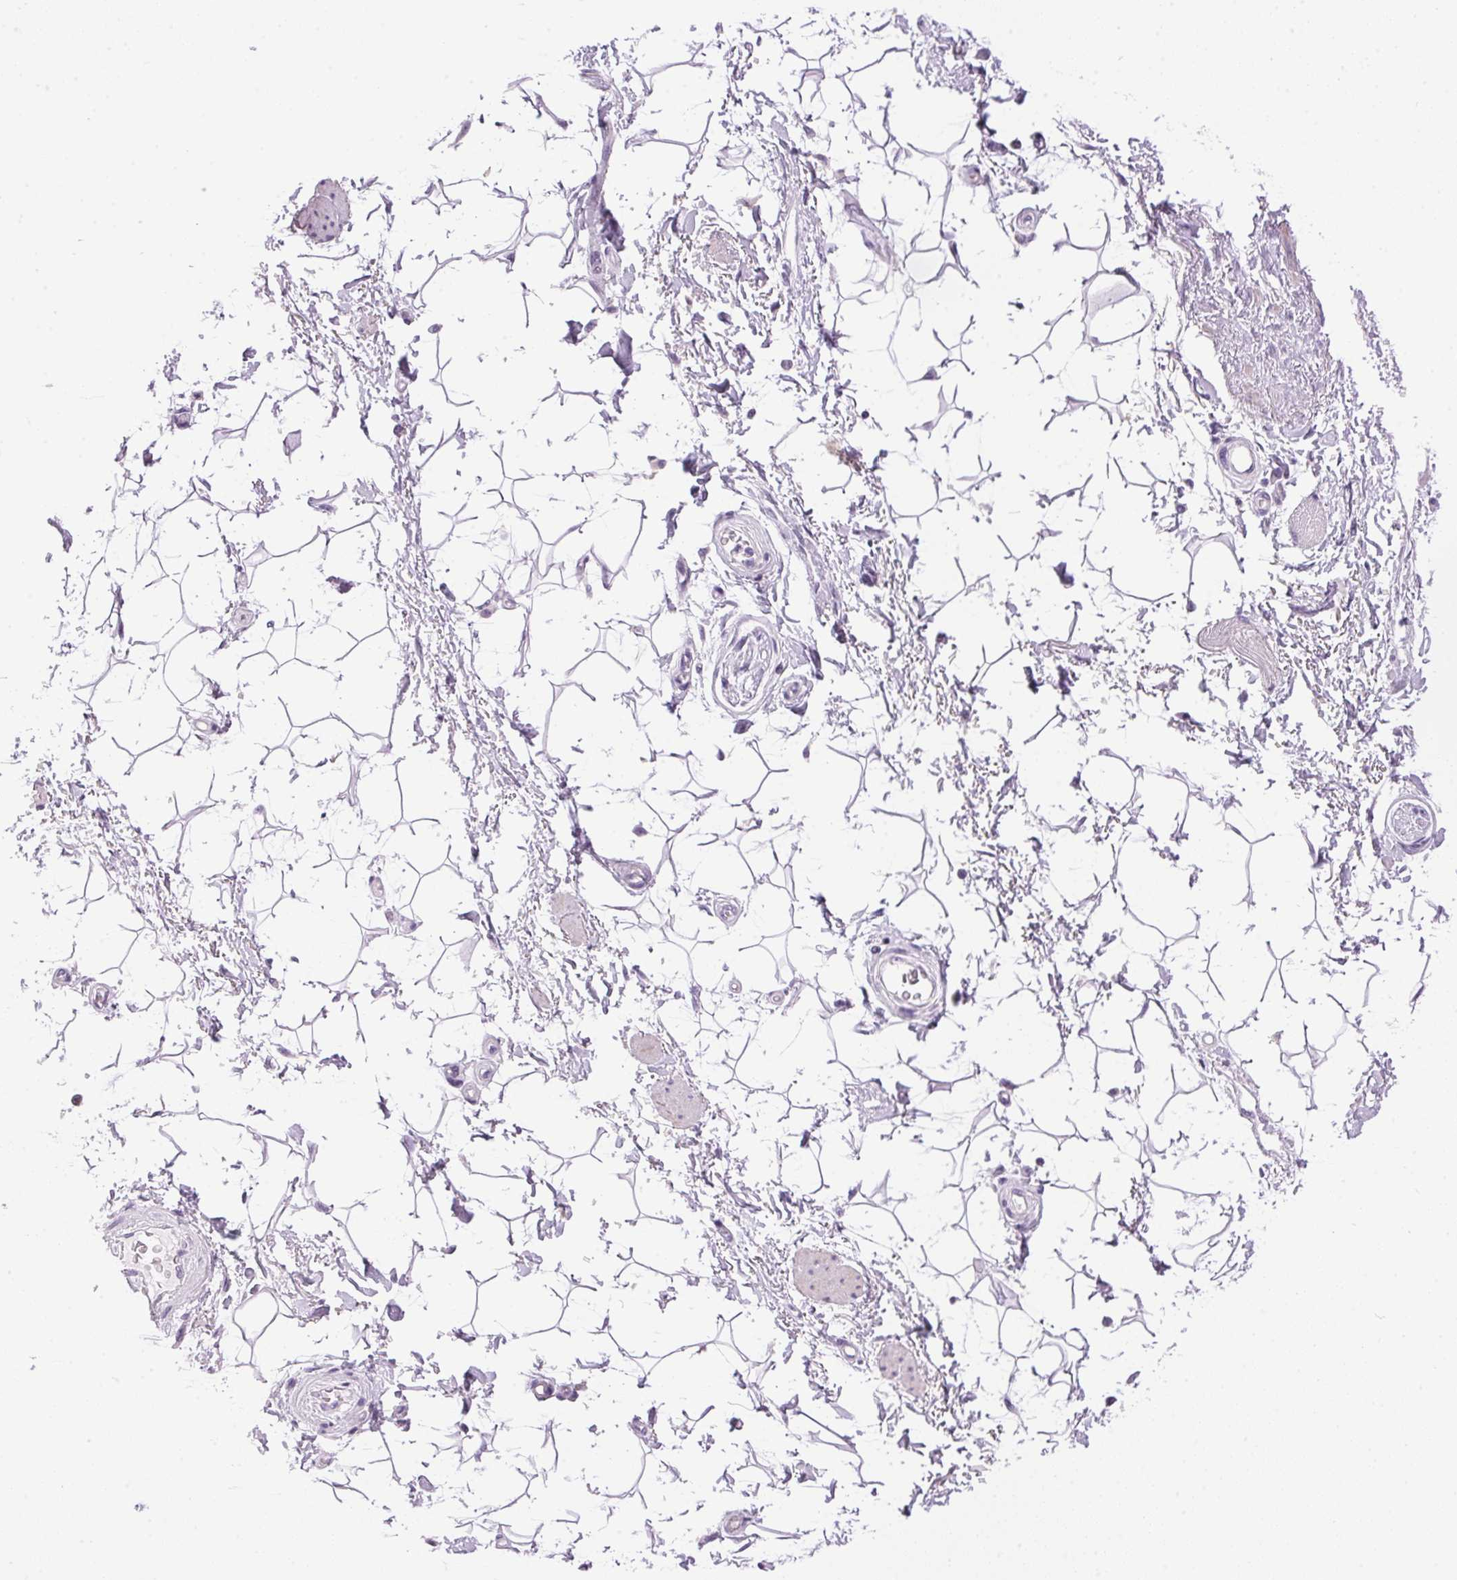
{"staining": {"intensity": "negative", "quantity": "none", "location": "none"}, "tissue": "adipose tissue", "cell_type": "Adipocytes", "image_type": "normal", "snomed": [{"axis": "morphology", "description": "Normal tissue, NOS"}, {"axis": "topography", "description": "Anal"}, {"axis": "topography", "description": "Peripheral nerve tissue"}], "caption": "DAB immunohistochemical staining of unremarkable adipose tissue shows no significant positivity in adipocytes. (DAB (3,3'-diaminobenzidine) immunohistochemistry visualized using brightfield microscopy, high magnification).", "gene": "SP7", "patient": {"sex": "male", "age": 51}}